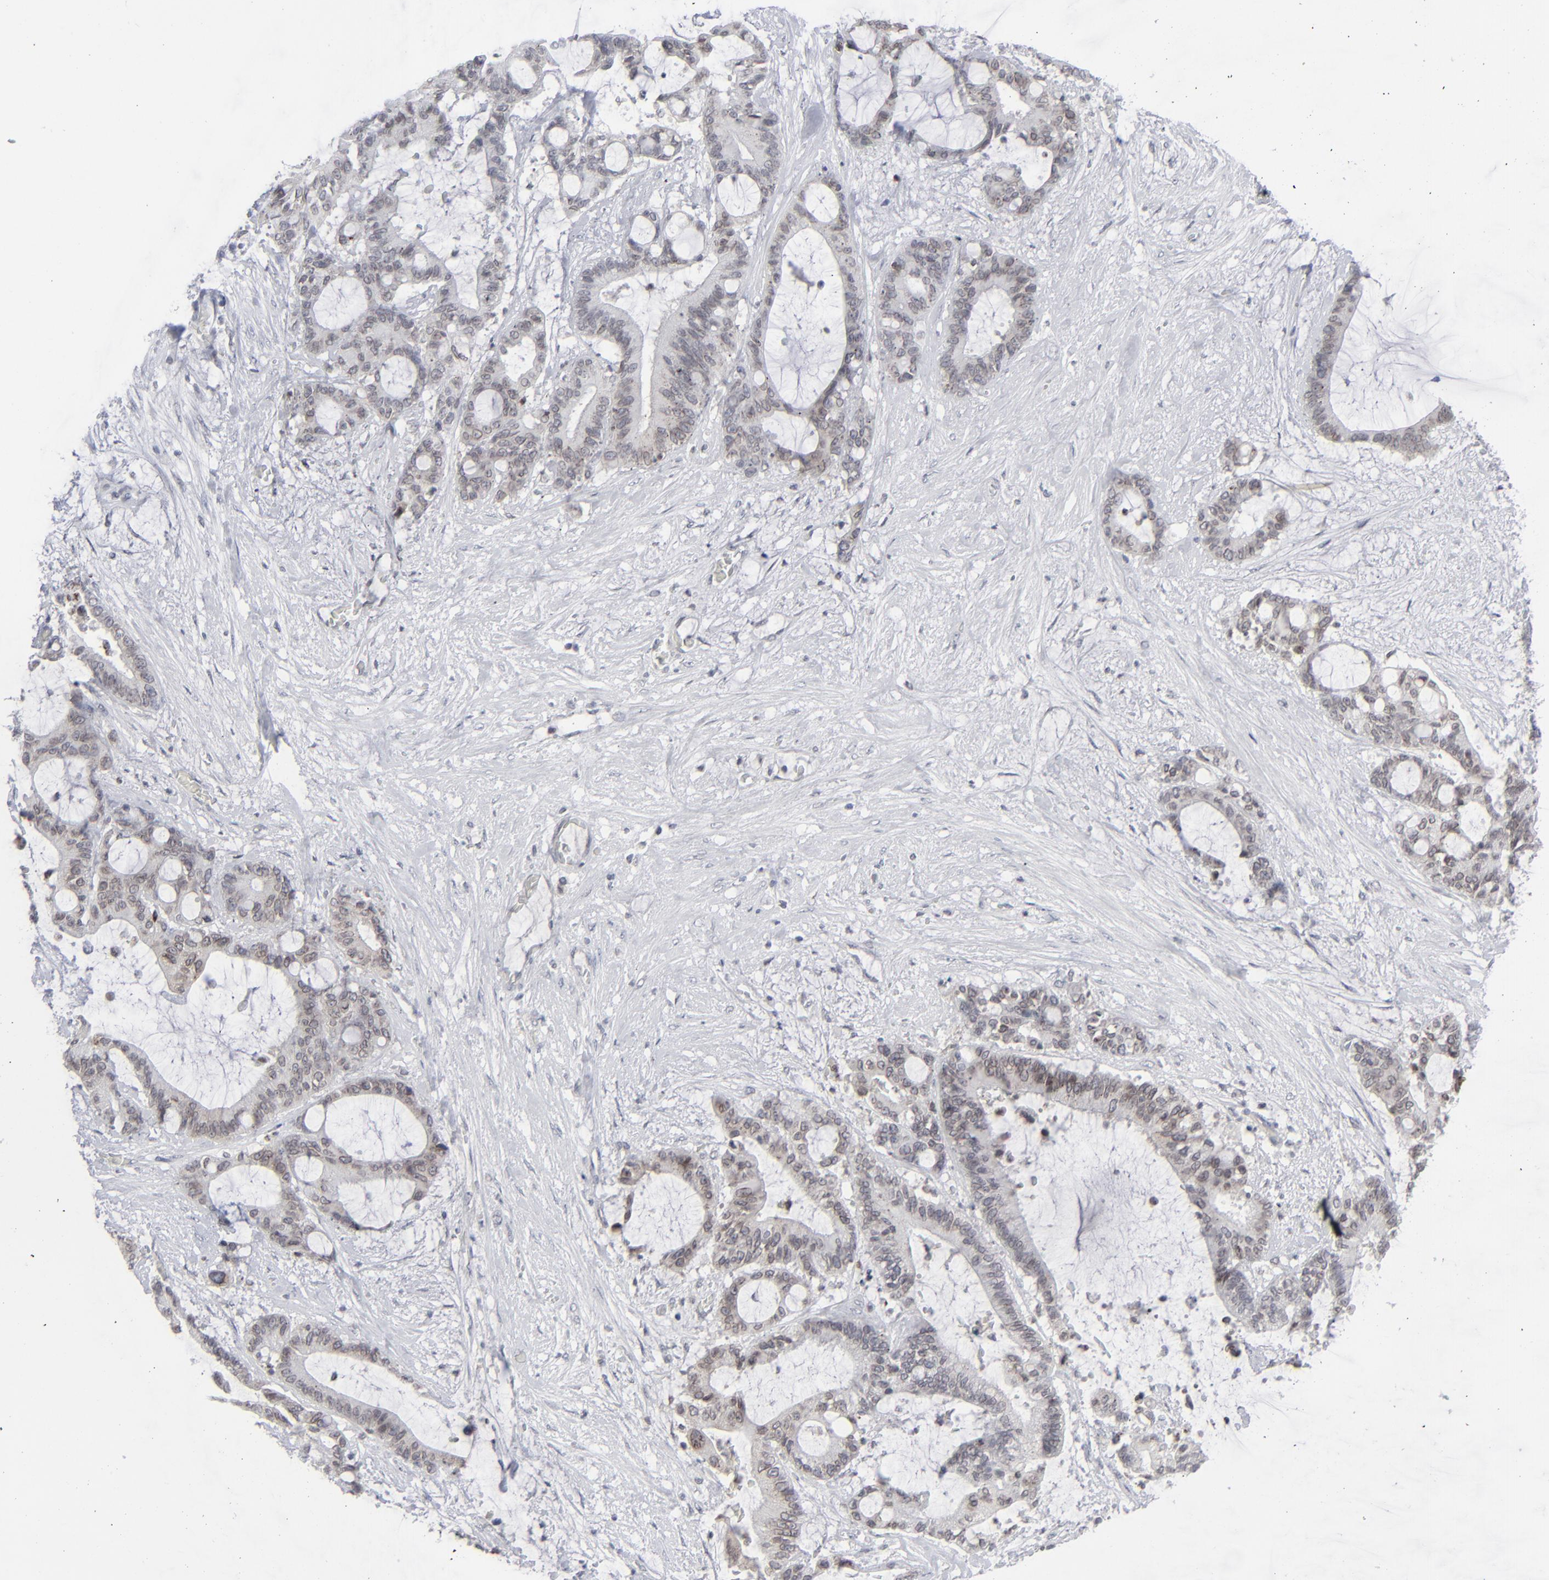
{"staining": {"intensity": "weak", "quantity": "<25%", "location": "cytoplasmic/membranous"}, "tissue": "liver cancer", "cell_type": "Tumor cells", "image_type": "cancer", "snomed": [{"axis": "morphology", "description": "Cholangiocarcinoma"}, {"axis": "topography", "description": "Liver"}], "caption": "There is no significant positivity in tumor cells of liver cancer.", "gene": "NUP88", "patient": {"sex": "female", "age": 73}}